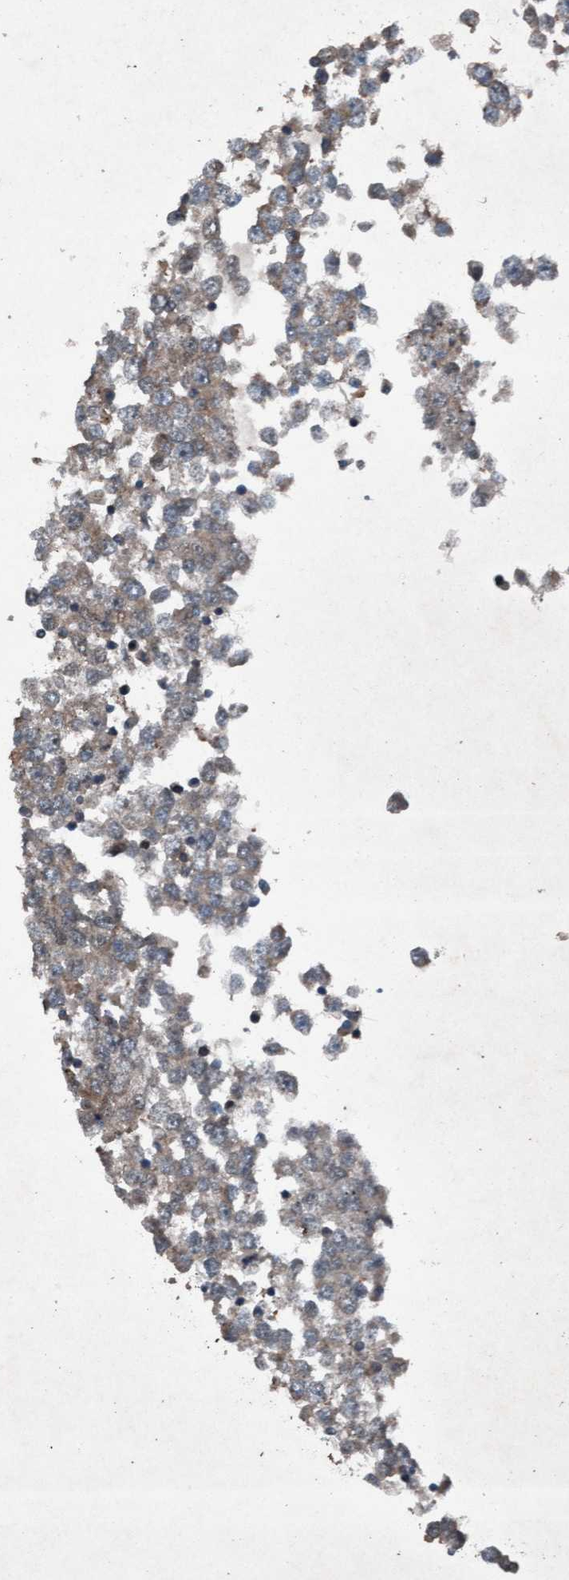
{"staining": {"intensity": "weak", "quantity": ">75%", "location": "cytoplasmic/membranous"}, "tissue": "testis cancer", "cell_type": "Tumor cells", "image_type": "cancer", "snomed": [{"axis": "morphology", "description": "Seminoma, NOS"}, {"axis": "topography", "description": "Testis"}], "caption": "Testis cancer (seminoma) tissue displays weak cytoplasmic/membranous expression in approximately >75% of tumor cells", "gene": "PLXNB2", "patient": {"sex": "male", "age": 65}}